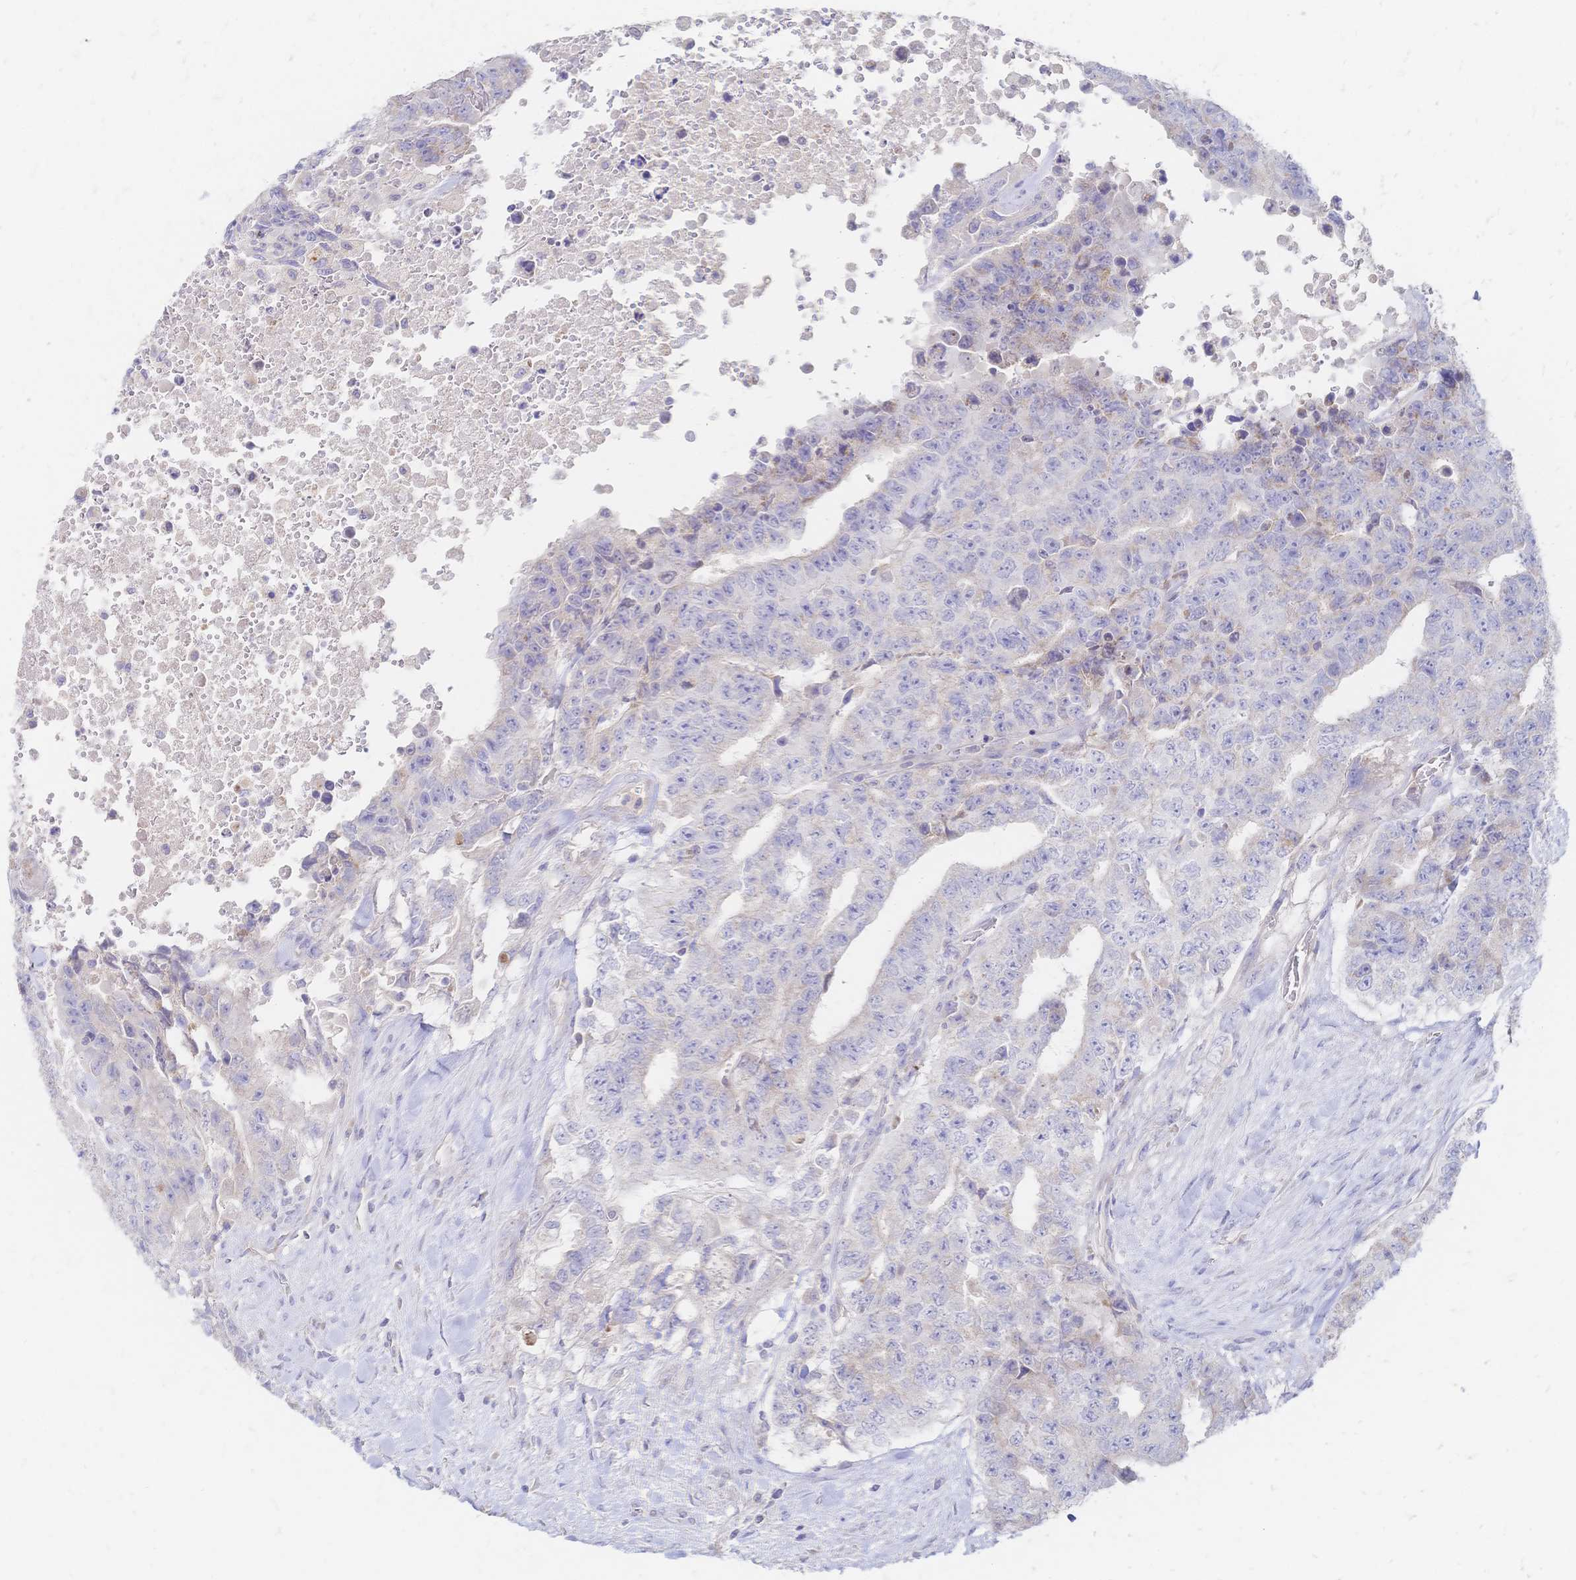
{"staining": {"intensity": "negative", "quantity": "none", "location": "none"}, "tissue": "testis cancer", "cell_type": "Tumor cells", "image_type": "cancer", "snomed": [{"axis": "morphology", "description": "Carcinoma, Embryonal, NOS"}, {"axis": "topography", "description": "Testis"}], "caption": "Tumor cells show no significant protein positivity in testis cancer.", "gene": "VWC2L", "patient": {"sex": "male", "age": 24}}